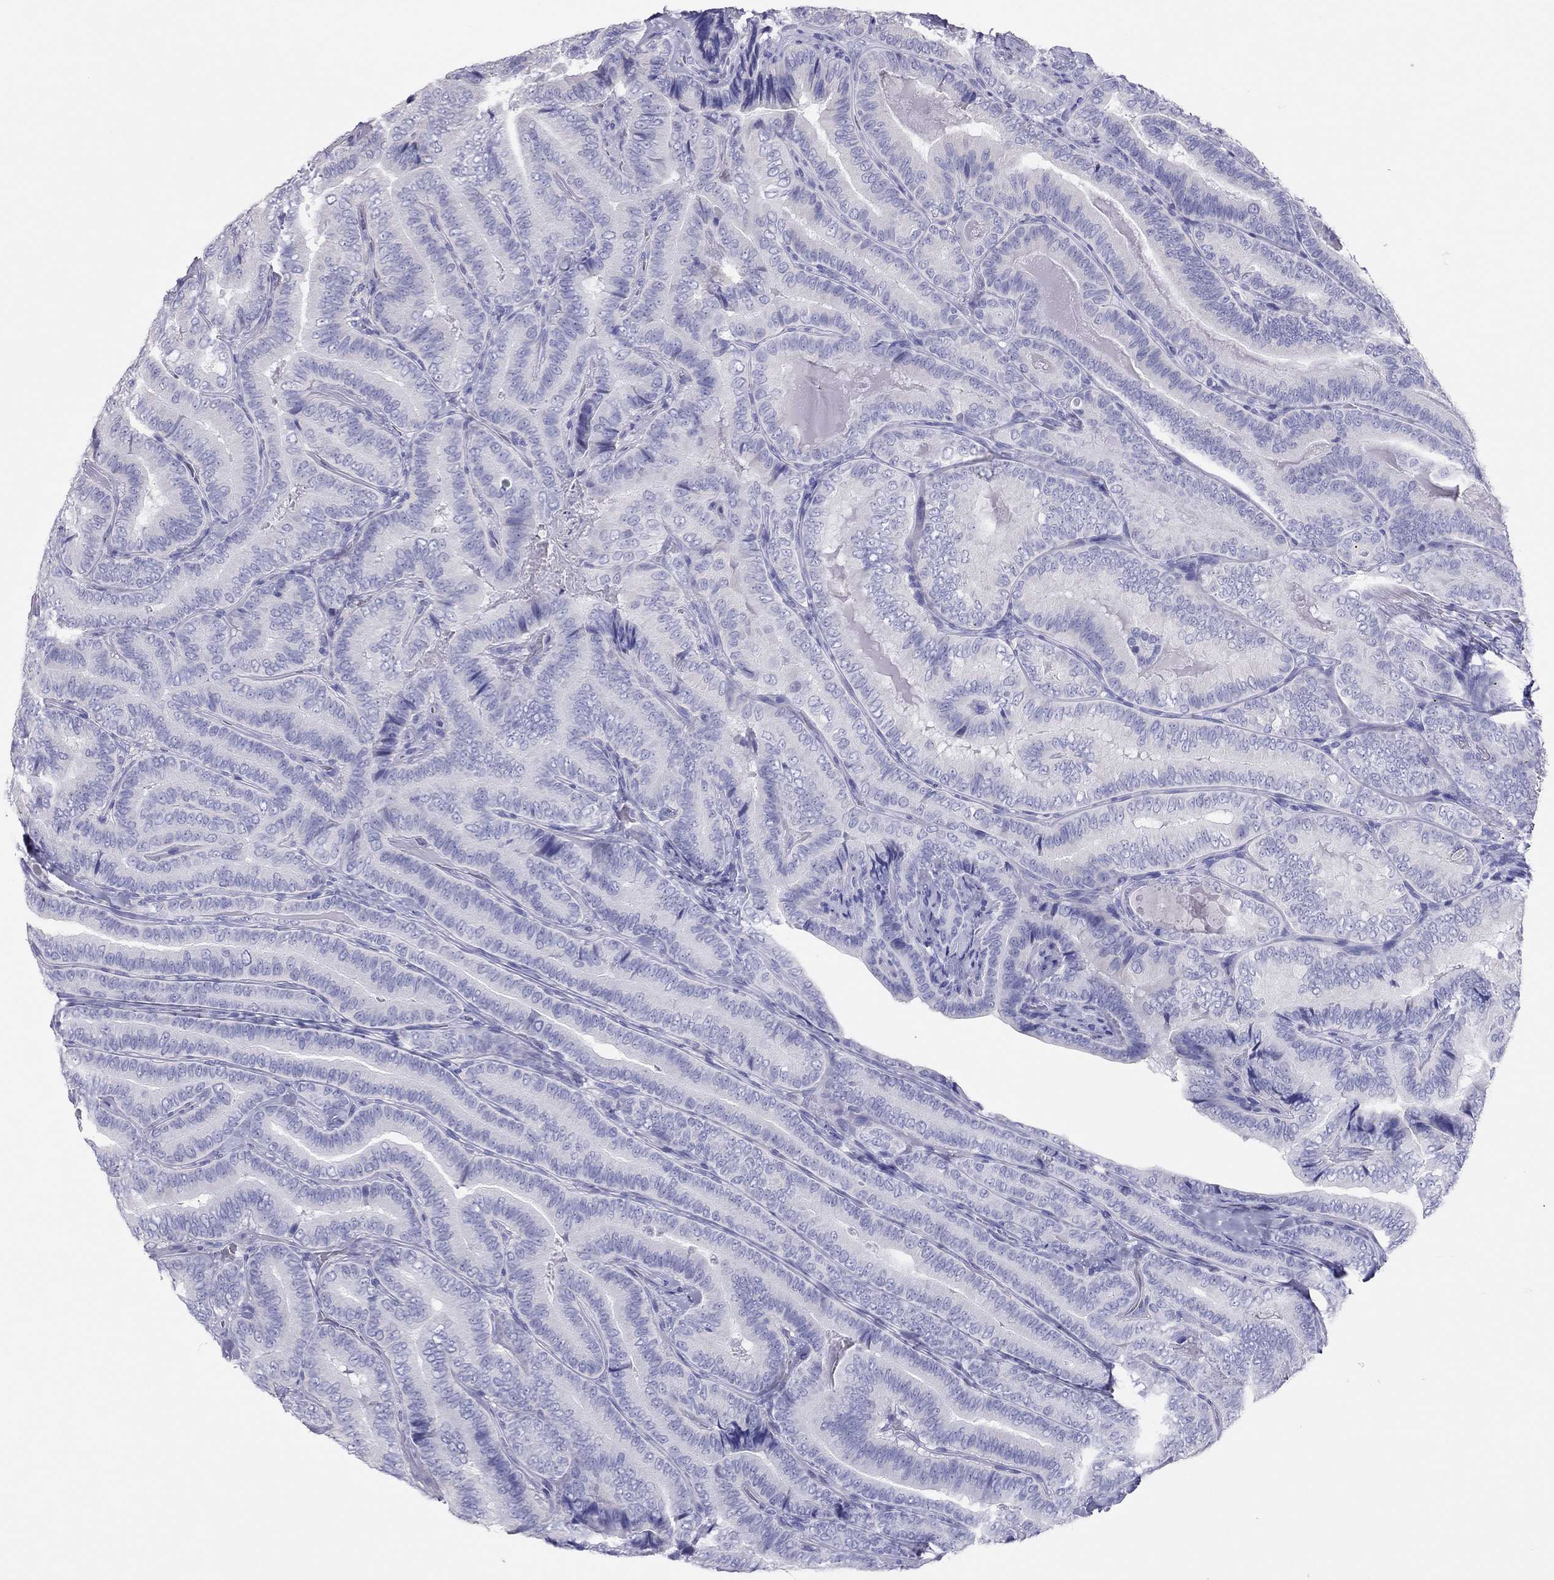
{"staining": {"intensity": "negative", "quantity": "none", "location": "none"}, "tissue": "thyroid cancer", "cell_type": "Tumor cells", "image_type": "cancer", "snomed": [{"axis": "morphology", "description": "Papillary adenocarcinoma, NOS"}, {"axis": "topography", "description": "Thyroid gland"}], "caption": "Thyroid papillary adenocarcinoma was stained to show a protein in brown. There is no significant staining in tumor cells. (Brightfield microscopy of DAB (3,3'-diaminobenzidine) immunohistochemistry (IHC) at high magnification).", "gene": "TSHB", "patient": {"sex": "male", "age": 61}}